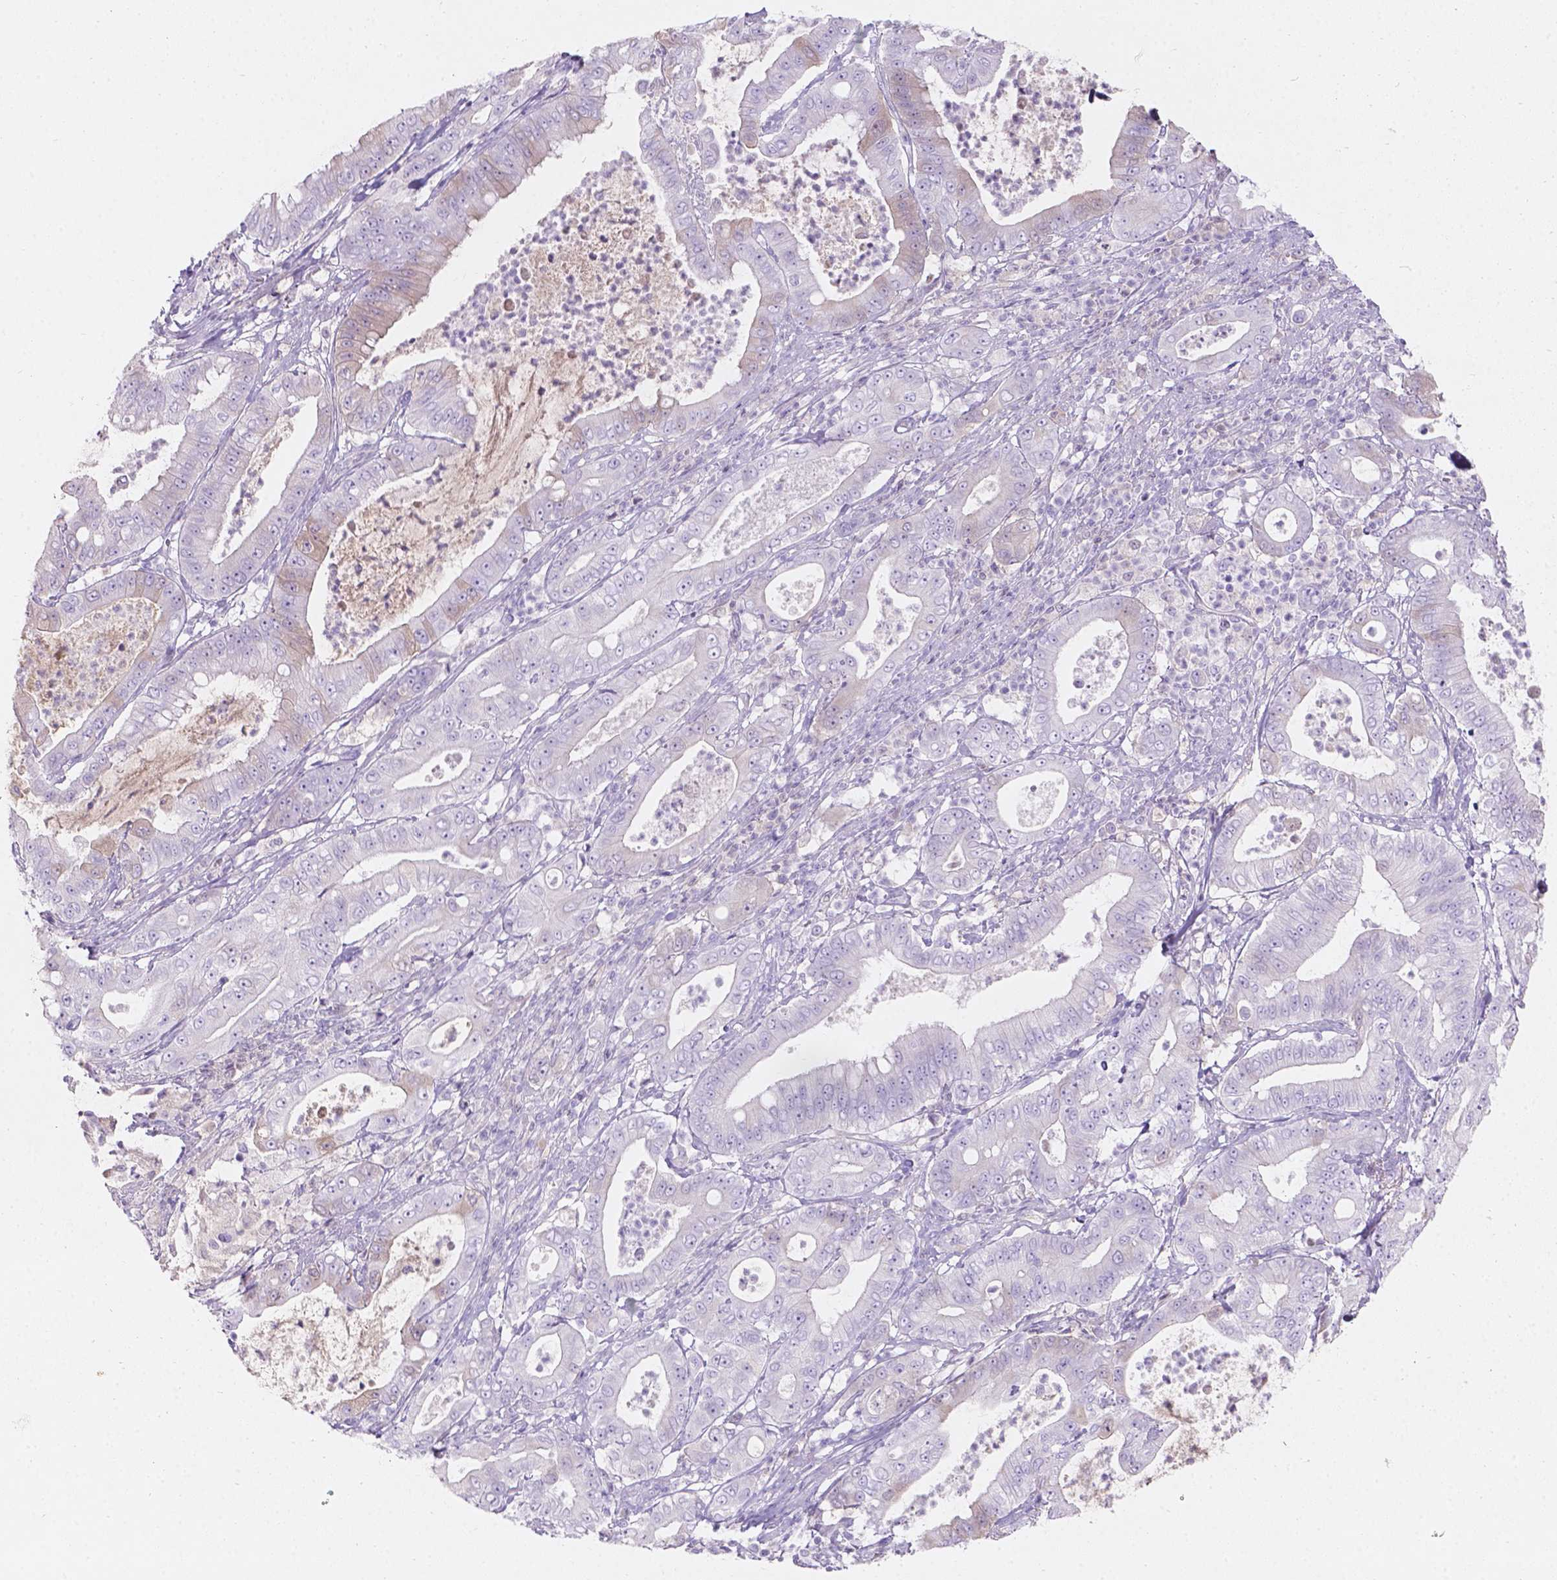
{"staining": {"intensity": "negative", "quantity": "none", "location": "none"}, "tissue": "pancreatic cancer", "cell_type": "Tumor cells", "image_type": "cancer", "snomed": [{"axis": "morphology", "description": "Adenocarcinoma, NOS"}, {"axis": "topography", "description": "Pancreas"}], "caption": "Tumor cells are negative for brown protein staining in pancreatic cancer.", "gene": "GAL3ST2", "patient": {"sex": "male", "age": 71}}